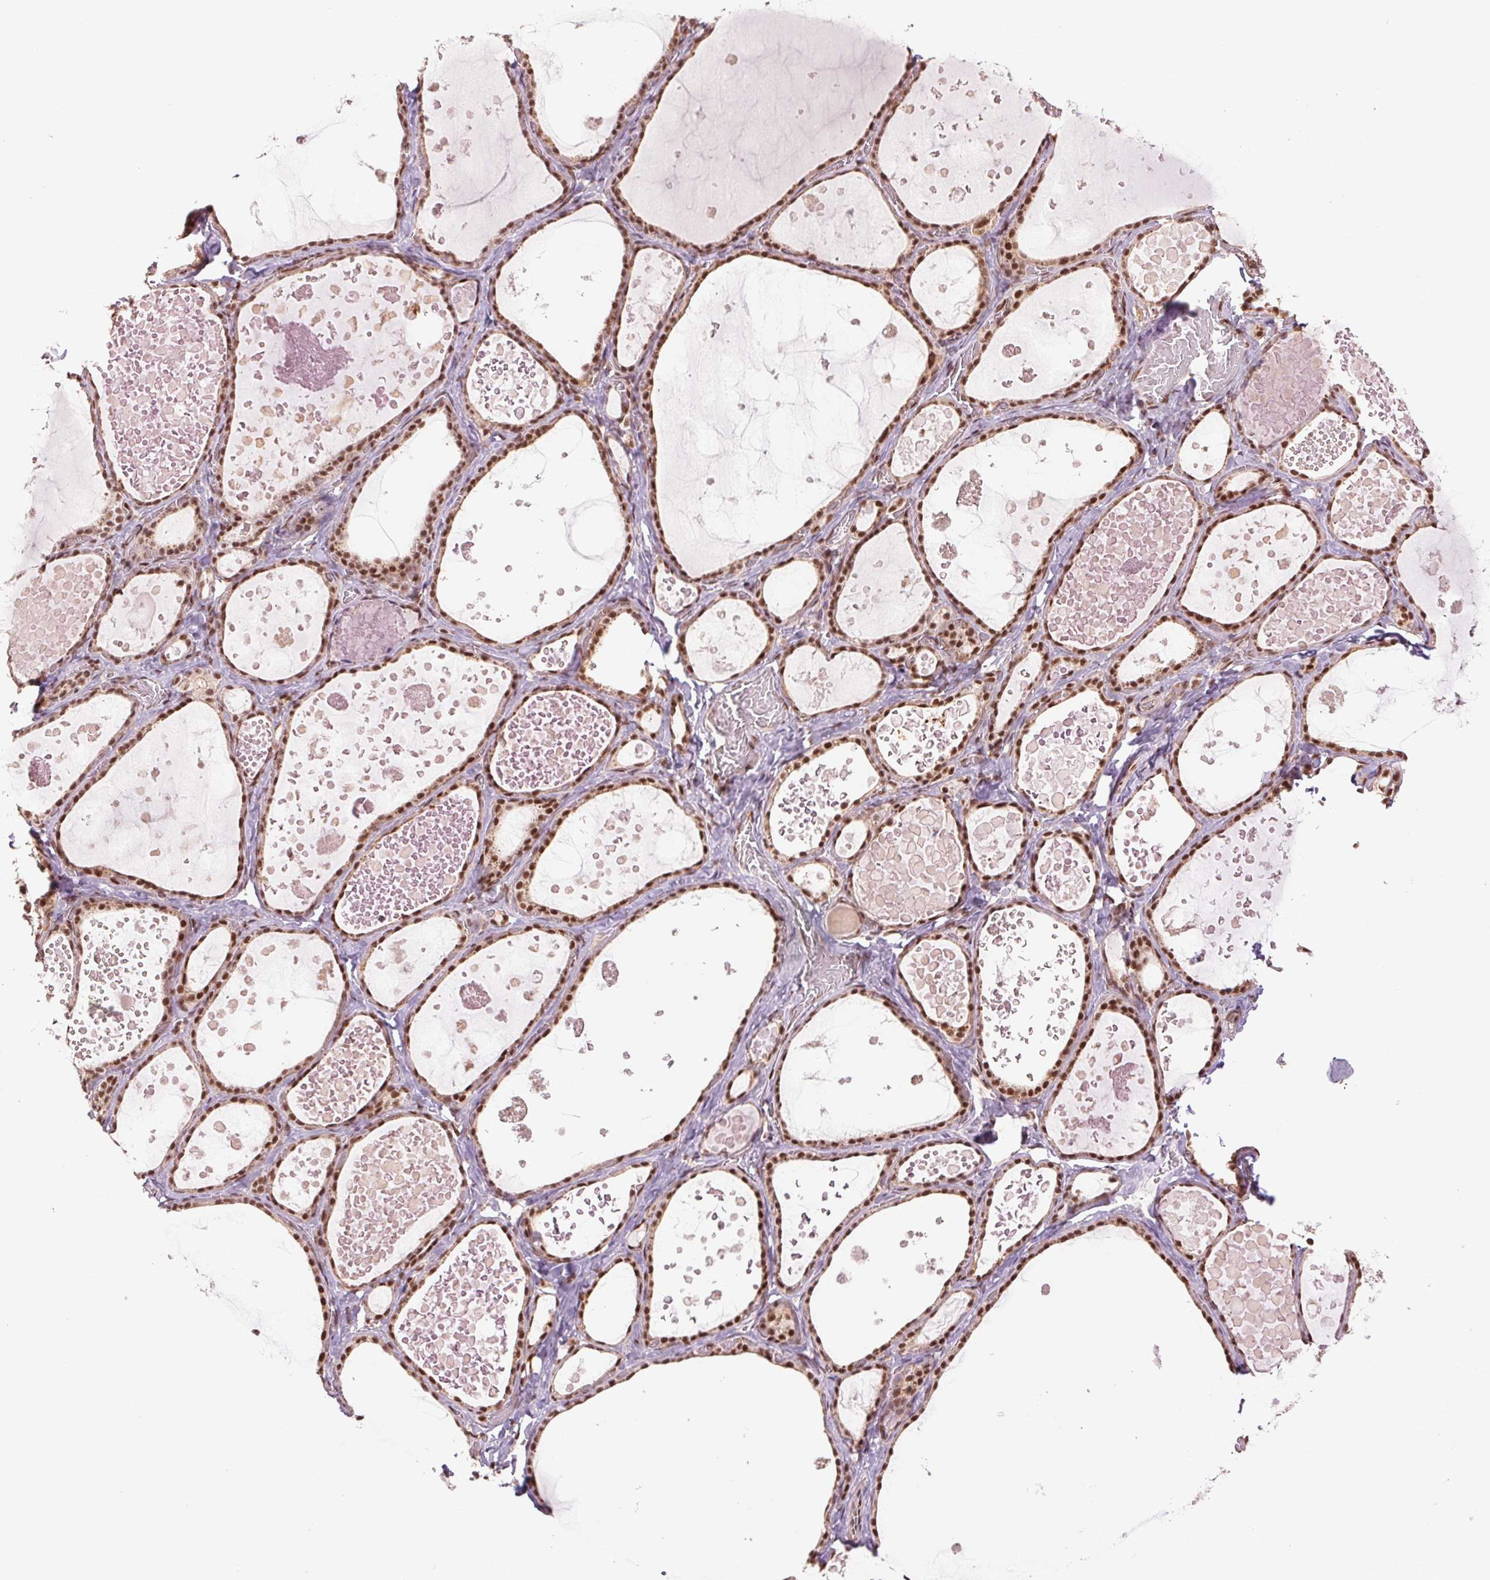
{"staining": {"intensity": "strong", "quantity": "25%-75%", "location": "nuclear"}, "tissue": "thyroid gland", "cell_type": "Glandular cells", "image_type": "normal", "snomed": [{"axis": "morphology", "description": "Normal tissue, NOS"}, {"axis": "topography", "description": "Thyroid gland"}], "caption": "This image demonstrates immunohistochemistry (IHC) staining of unremarkable thyroid gland, with high strong nuclear positivity in about 25%-75% of glandular cells.", "gene": "CWC25", "patient": {"sex": "female", "age": 56}}